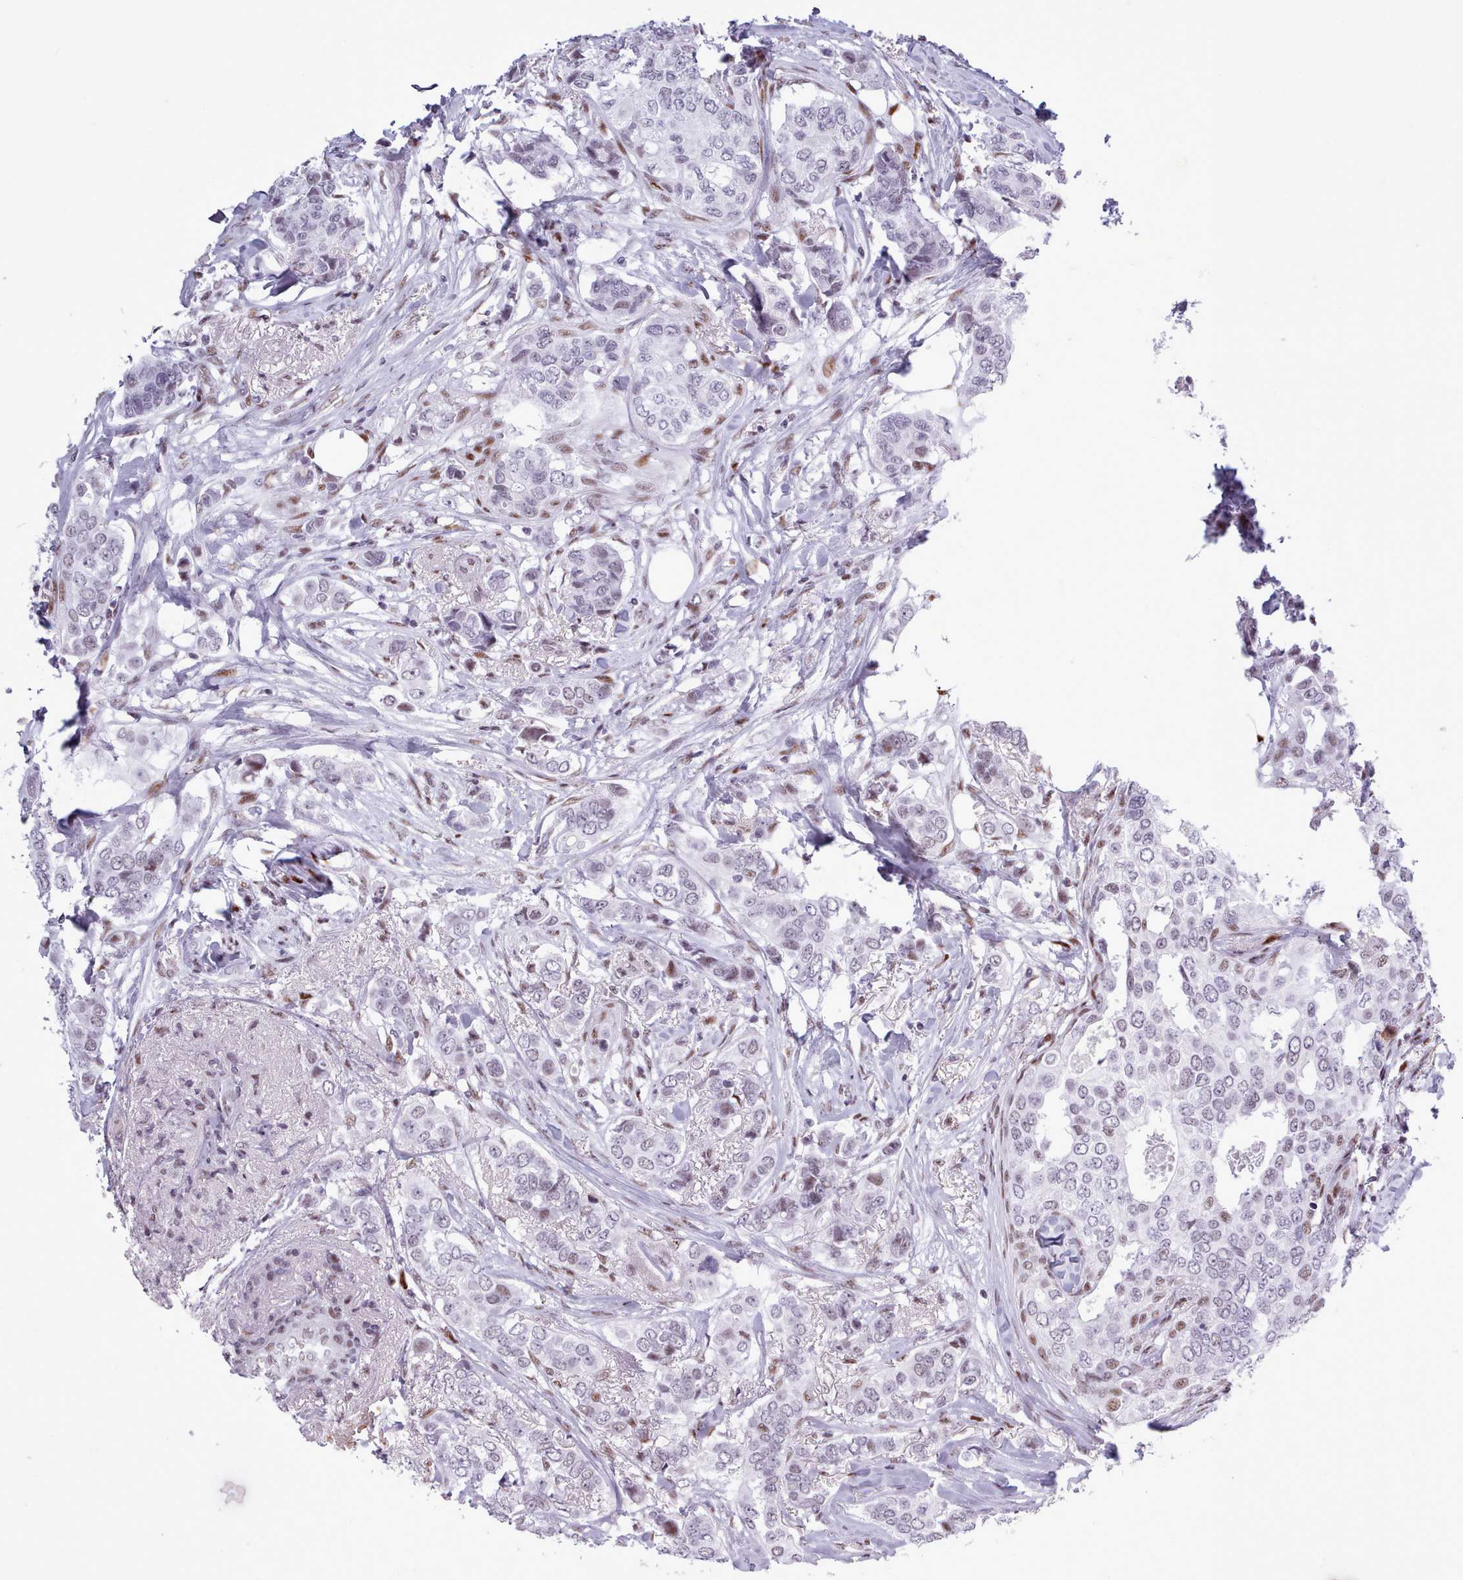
{"staining": {"intensity": "weak", "quantity": "<25%", "location": "nuclear"}, "tissue": "breast cancer", "cell_type": "Tumor cells", "image_type": "cancer", "snomed": [{"axis": "morphology", "description": "Lobular carcinoma"}, {"axis": "topography", "description": "Breast"}], "caption": "Breast cancer (lobular carcinoma) was stained to show a protein in brown. There is no significant staining in tumor cells.", "gene": "SRSF4", "patient": {"sex": "female", "age": 51}}